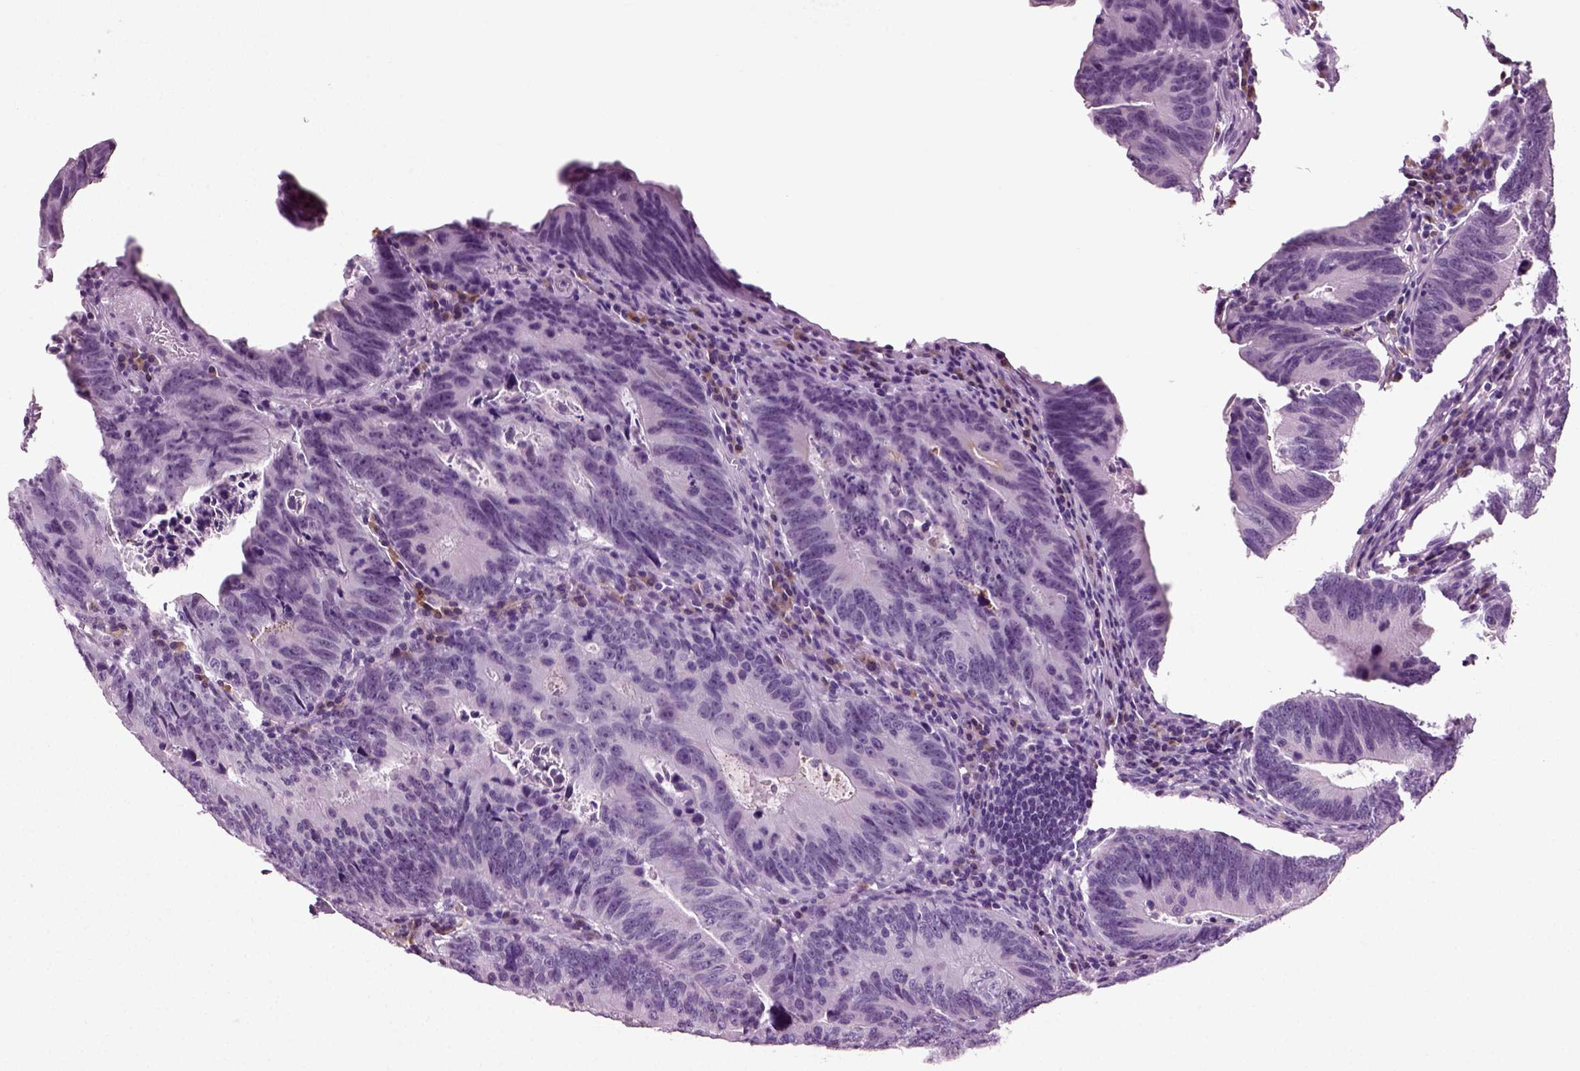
{"staining": {"intensity": "negative", "quantity": "none", "location": "none"}, "tissue": "colorectal cancer", "cell_type": "Tumor cells", "image_type": "cancer", "snomed": [{"axis": "morphology", "description": "Adenocarcinoma, NOS"}, {"axis": "topography", "description": "Colon"}], "caption": "Adenocarcinoma (colorectal) was stained to show a protein in brown. There is no significant expression in tumor cells. Brightfield microscopy of immunohistochemistry stained with DAB (3,3'-diaminobenzidine) (brown) and hematoxylin (blue), captured at high magnification.", "gene": "PRLH", "patient": {"sex": "female", "age": 87}}